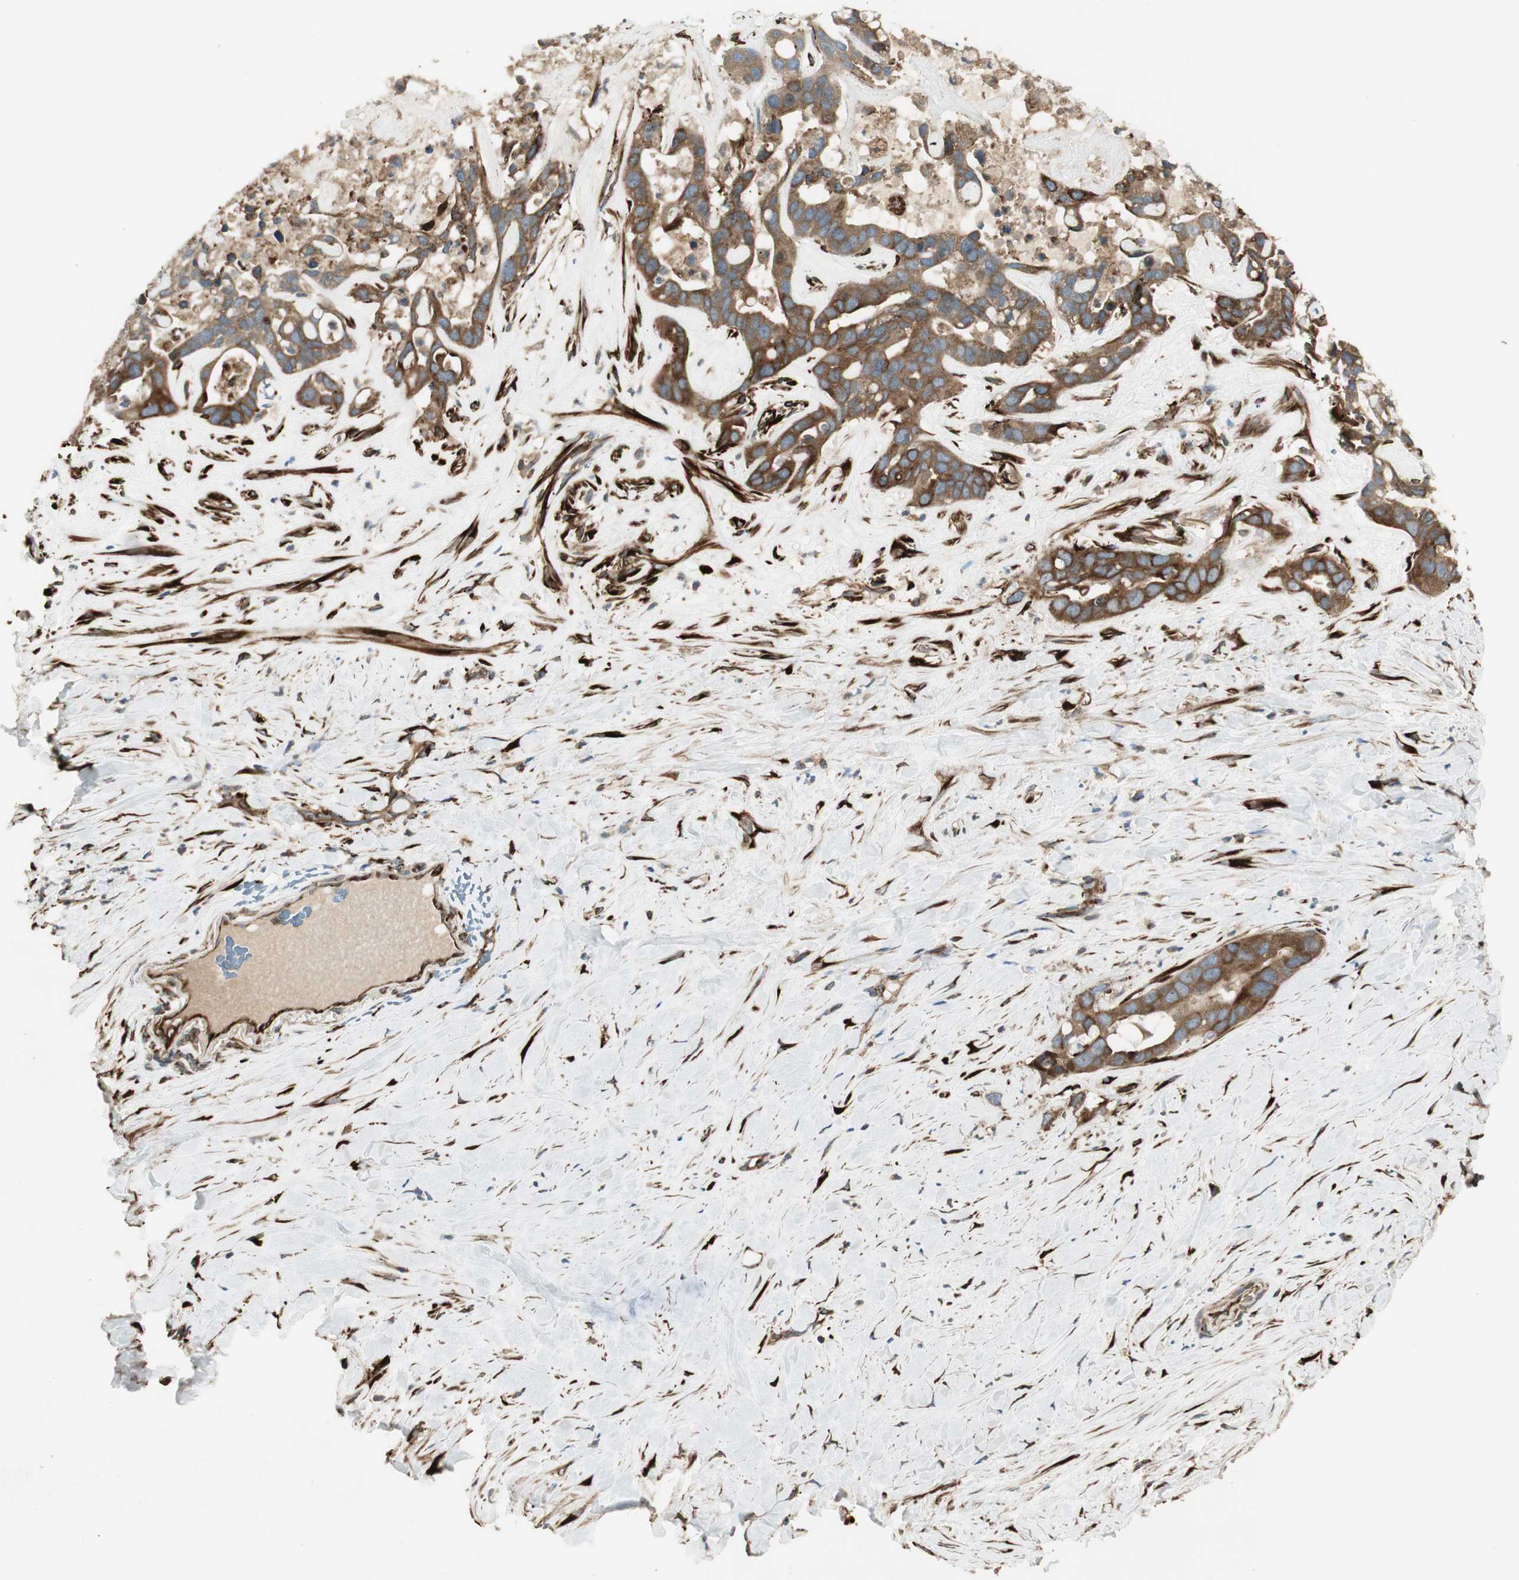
{"staining": {"intensity": "strong", "quantity": ">75%", "location": "cytoplasmic/membranous"}, "tissue": "liver cancer", "cell_type": "Tumor cells", "image_type": "cancer", "snomed": [{"axis": "morphology", "description": "Cholangiocarcinoma"}, {"axis": "topography", "description": "Liver"}], "caption": "Immunohistochemical staining of human liver cancer reveals strong cytoplasmic/membranous protein staining in approximately >75% of tumor cells.", "gene": "PRKG1", "patient": {"sex": "female", "age": 65}}